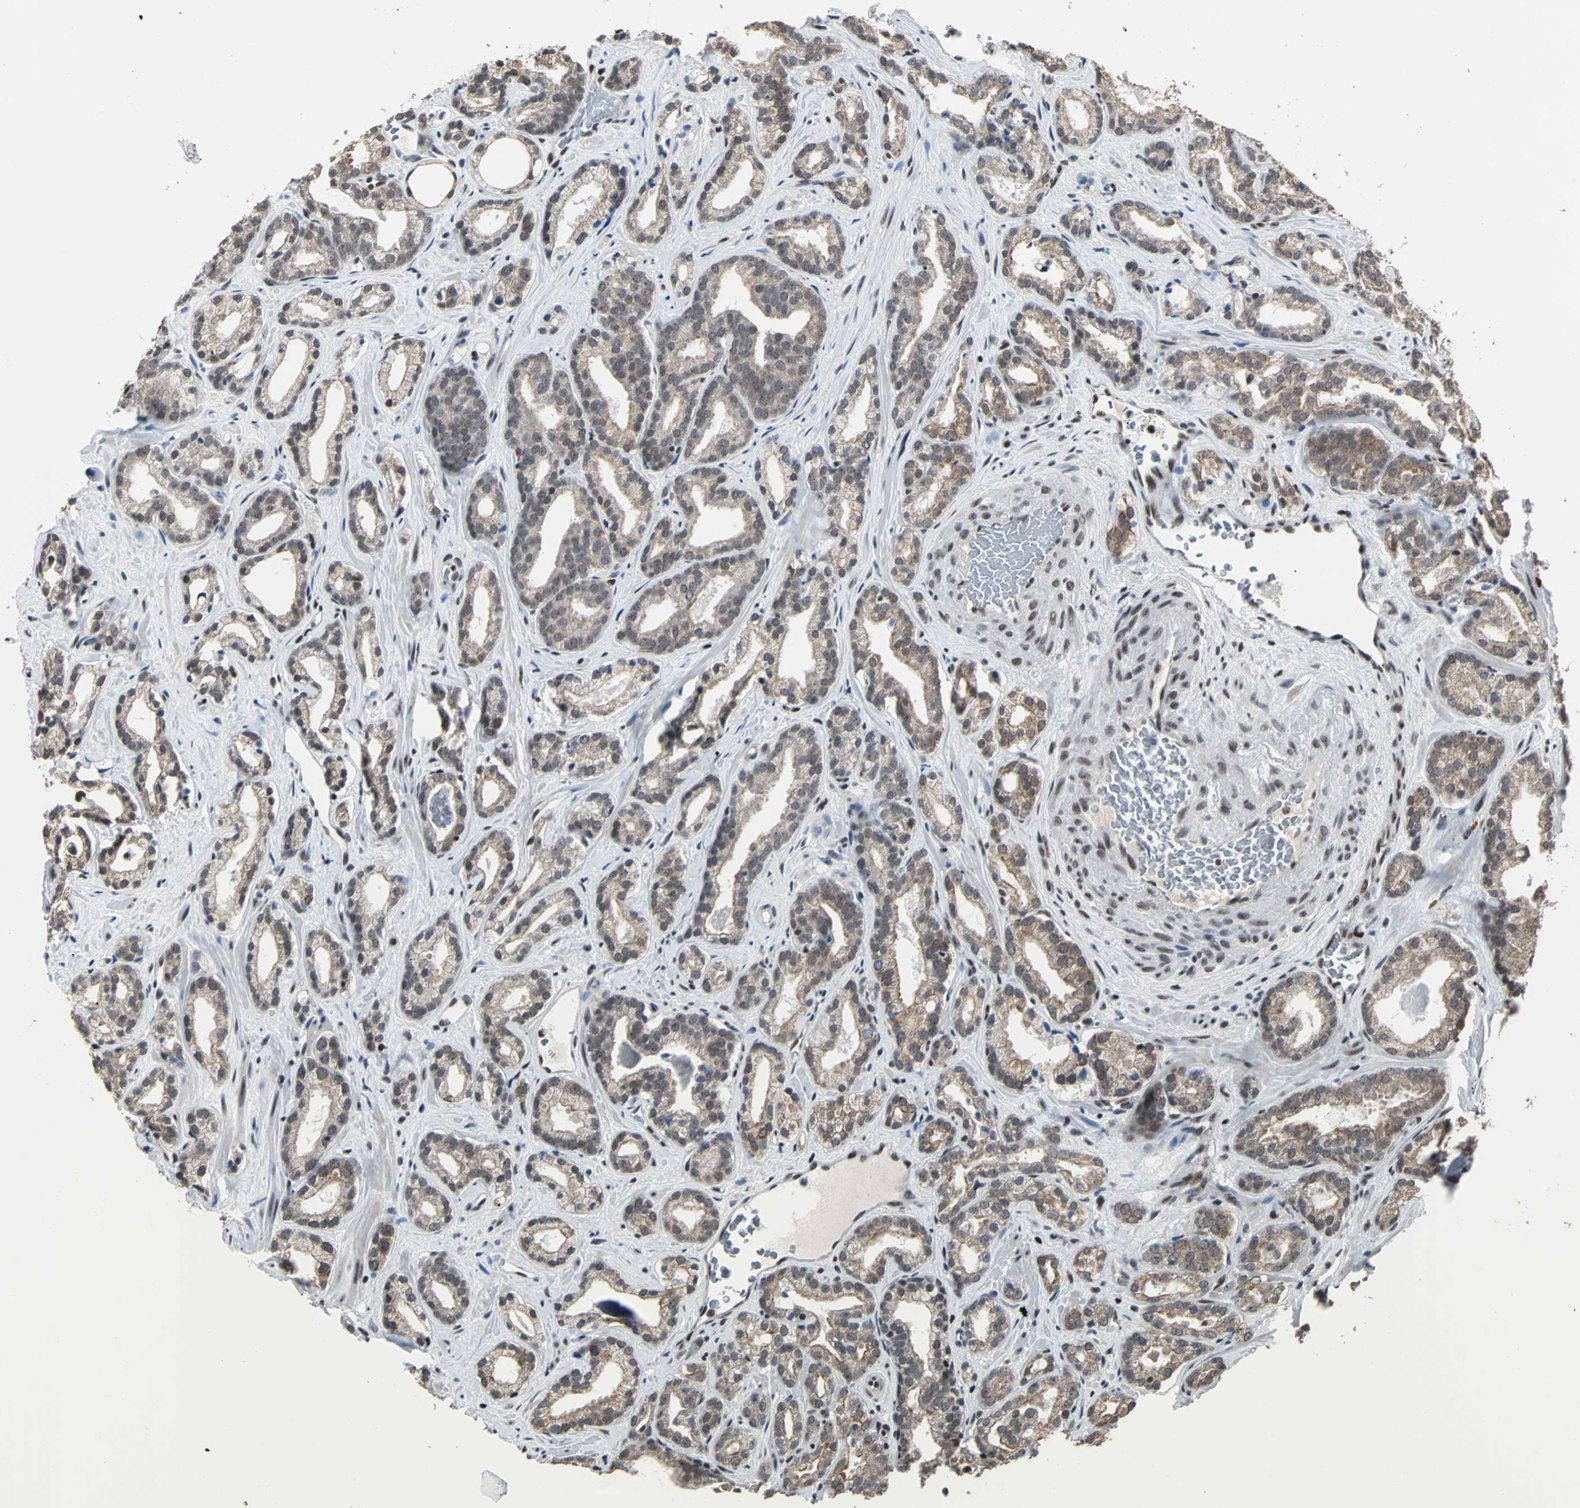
{"staining": {"intensity": "weak", "quantity": ">75%", "location": "cytoplasmic/membranous,nuclear"}, "tissue": "prostate cancer", "cell_type": "Tumor cells", "image_type": "cancer", "snomed": [{"axis": "morphology", "description": "Adenocarcinoma, Low grade"}, {"axis": "topography", "description": "Prostate"}], "caption": "Low-grade adenocarcinoma (prostate) stained with a protein marker demonstrates weak staining in tumor cells.", "gene": "TERF2IP", "patient": {"sex": "male", "age": 63}}